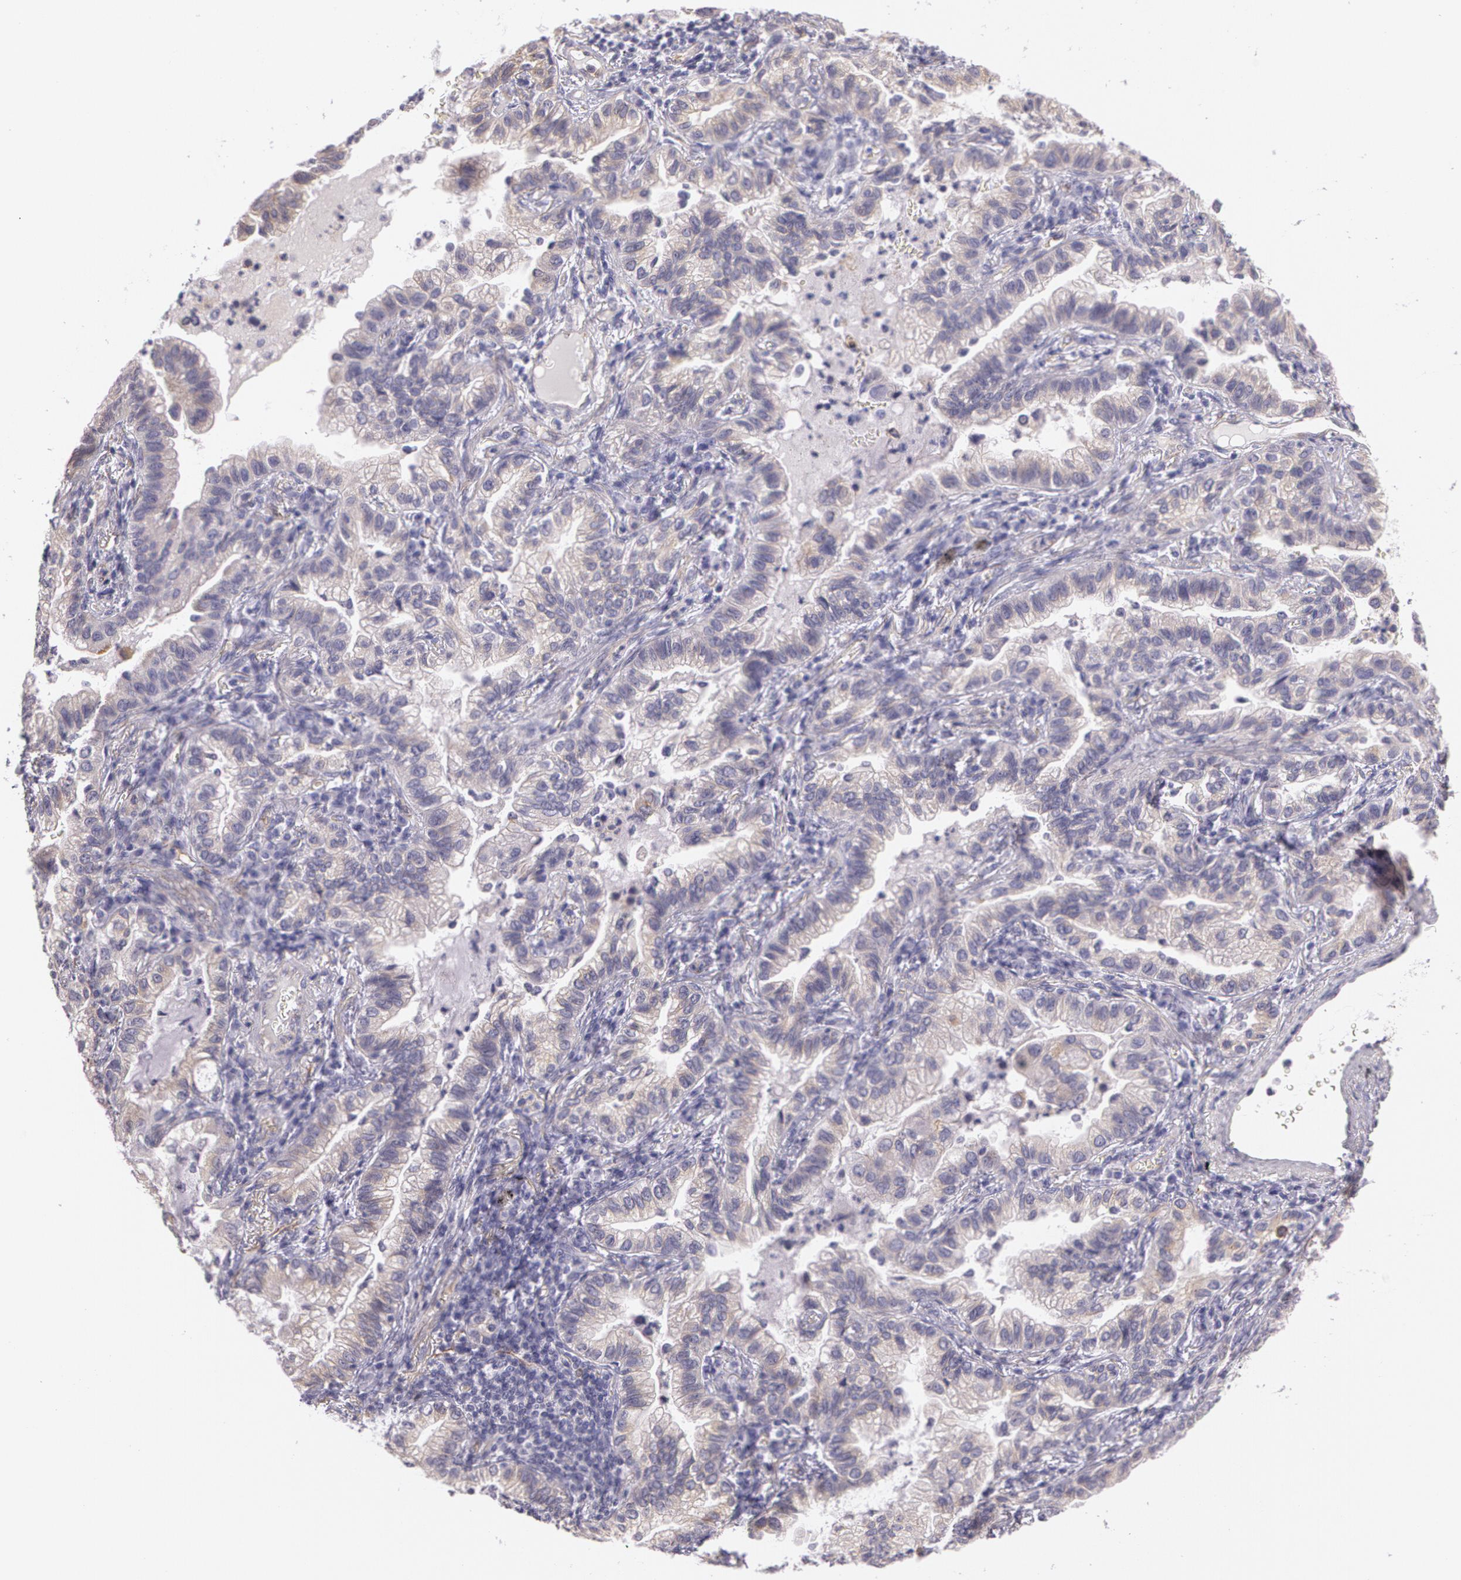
{"staining": {"intensity": "weak", "quantity": ">75%", "location": "cytoplasmic/membranous"}, "tissue": "lung cancer", "cell_type": "Tumor cells", "image_type": "cancer", "snomed": [{"axis": "morphology", "description": "Adenocarcinoma, NOS"}, {"axis": "topography", "description": "Lung"}], "caption": "Lung cancer (adenocarcinoma) was stained to show a protein in brown. There is low levels of weak cytoplasmic/membranous expression in about >75% of tumor cells. Immunohistochemistry (ihc) stains the protein of interest in brown and the nuclei are stained blue.", "gene": "APP", "patient": {"sex": "female", "age": 50}}